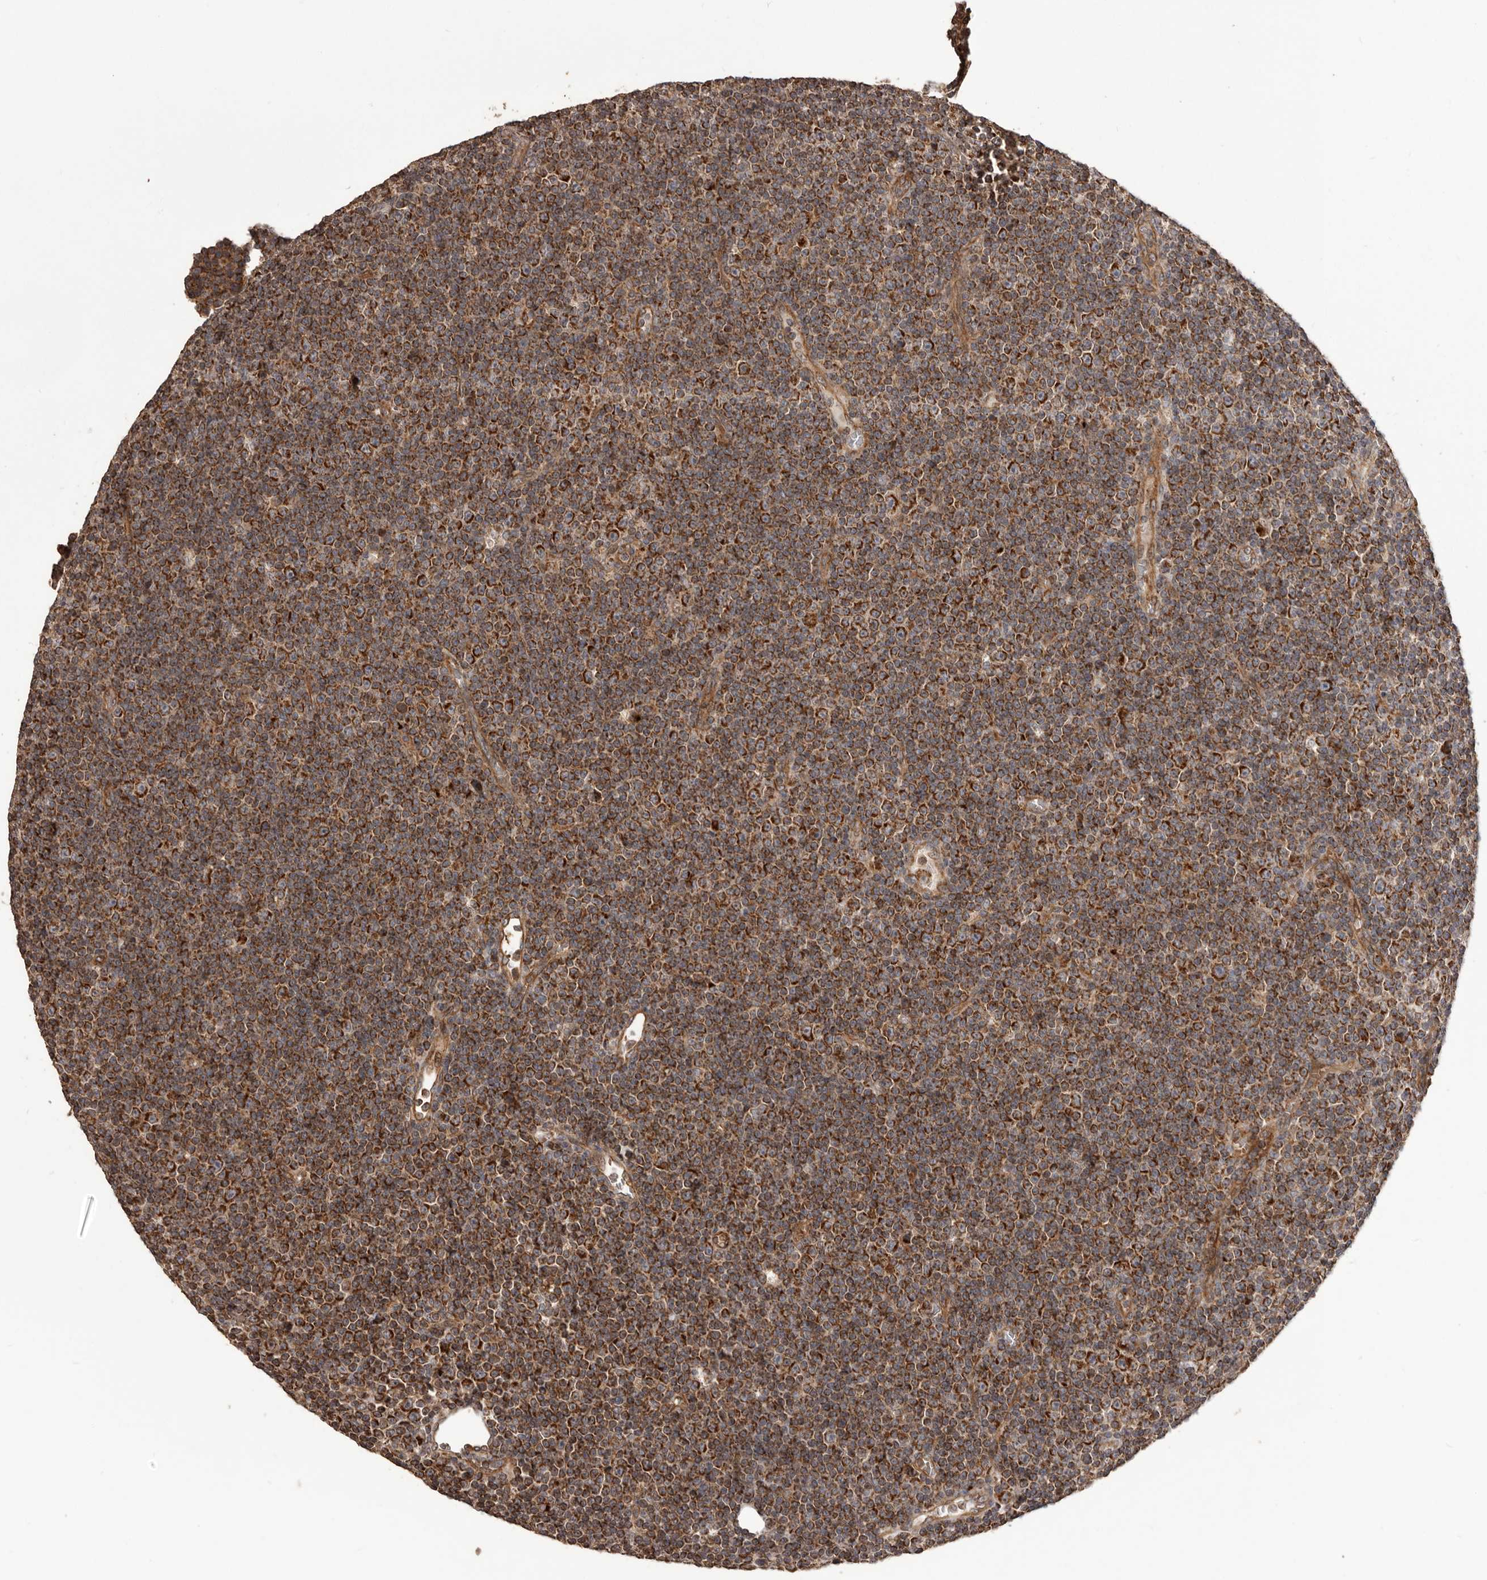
{"staining": {"intensity": "strong", "quantity": ">75%", "location": "cytoplasmic/membranous"}, "tissue": "lymphoma", "cell_type": "Tumor cells", "image_type": "cancer", "snomed": [{"axis": "morphology", "description": "Malignant lymphoma, non-Hodgkin's type, Low grade"}, {"axis": "topography", "description": "Lymph node"}], "caption": "The immunohistochemical stain highlights strong cytoplasmic/membranous staining in tumor cells of low-grade malignant lymphoma, non-Hodgkin's type tissue.", "gene": "QRSL1", "patient": {"sex": "female", "age": 67}}